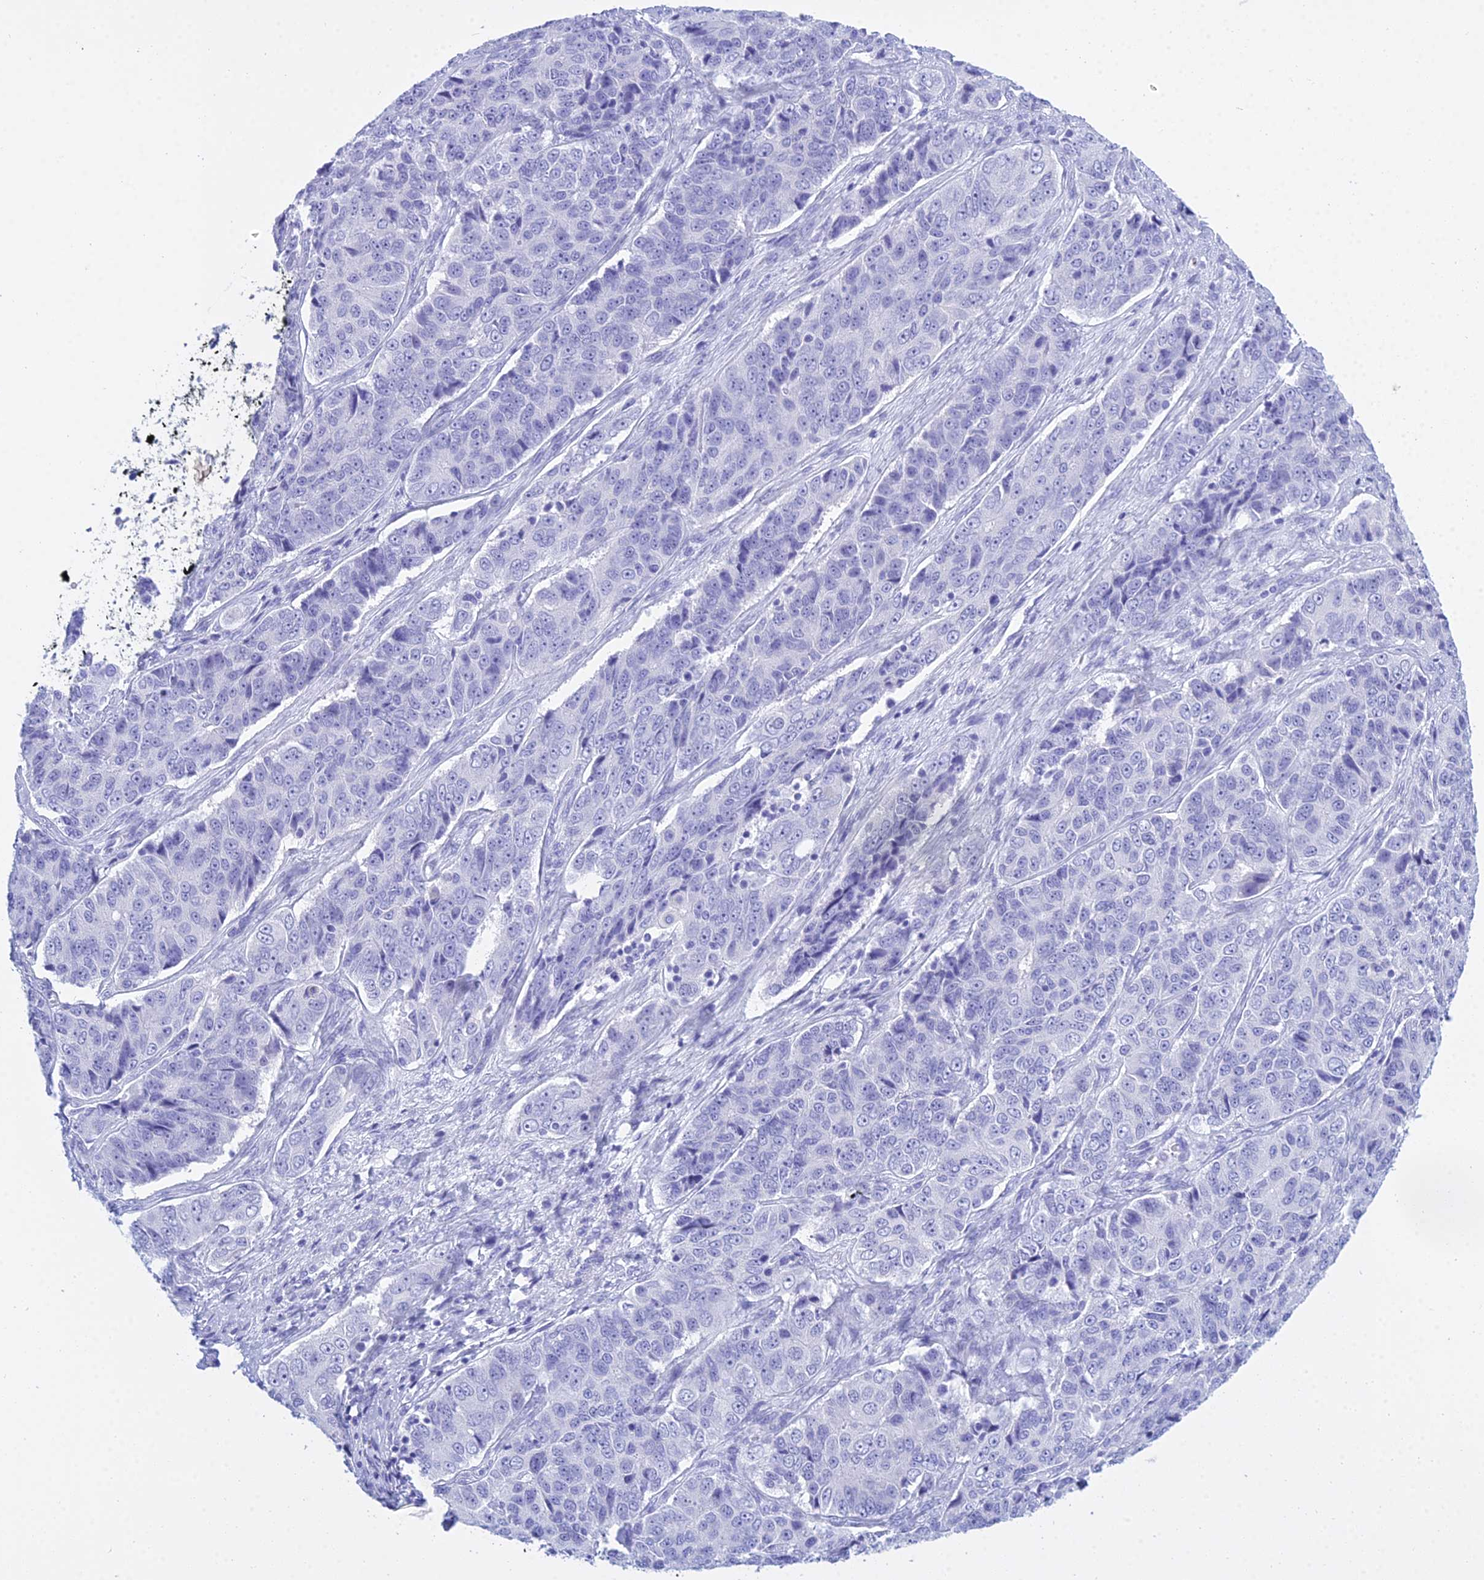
{"staining": {"intensity": "negative", "quantity": "none", "location": "none"}, "tissue": "ovarian cancer", "cell_type": "Tumor cells", "image_type": "cancer", "snomed": [{"axis": "morphology", "description": "Carcinoma, endometroid"}, {"axis": "topography", "description": "Ovary"}], "caption": "High magnification brightfield microscopy of endometroid carcinoma (ovarian) stained with DAB (3,3'-diaminobenzidine) (brown) and counterstained with hematoxylin (blue): tumor cells show no significant staining. (DAB (3,3'-diaminobenzidine) IHC with hematoxylin counter stain).", "gene": "PATE4", "patient": {"sex": "female", "age": 51}}